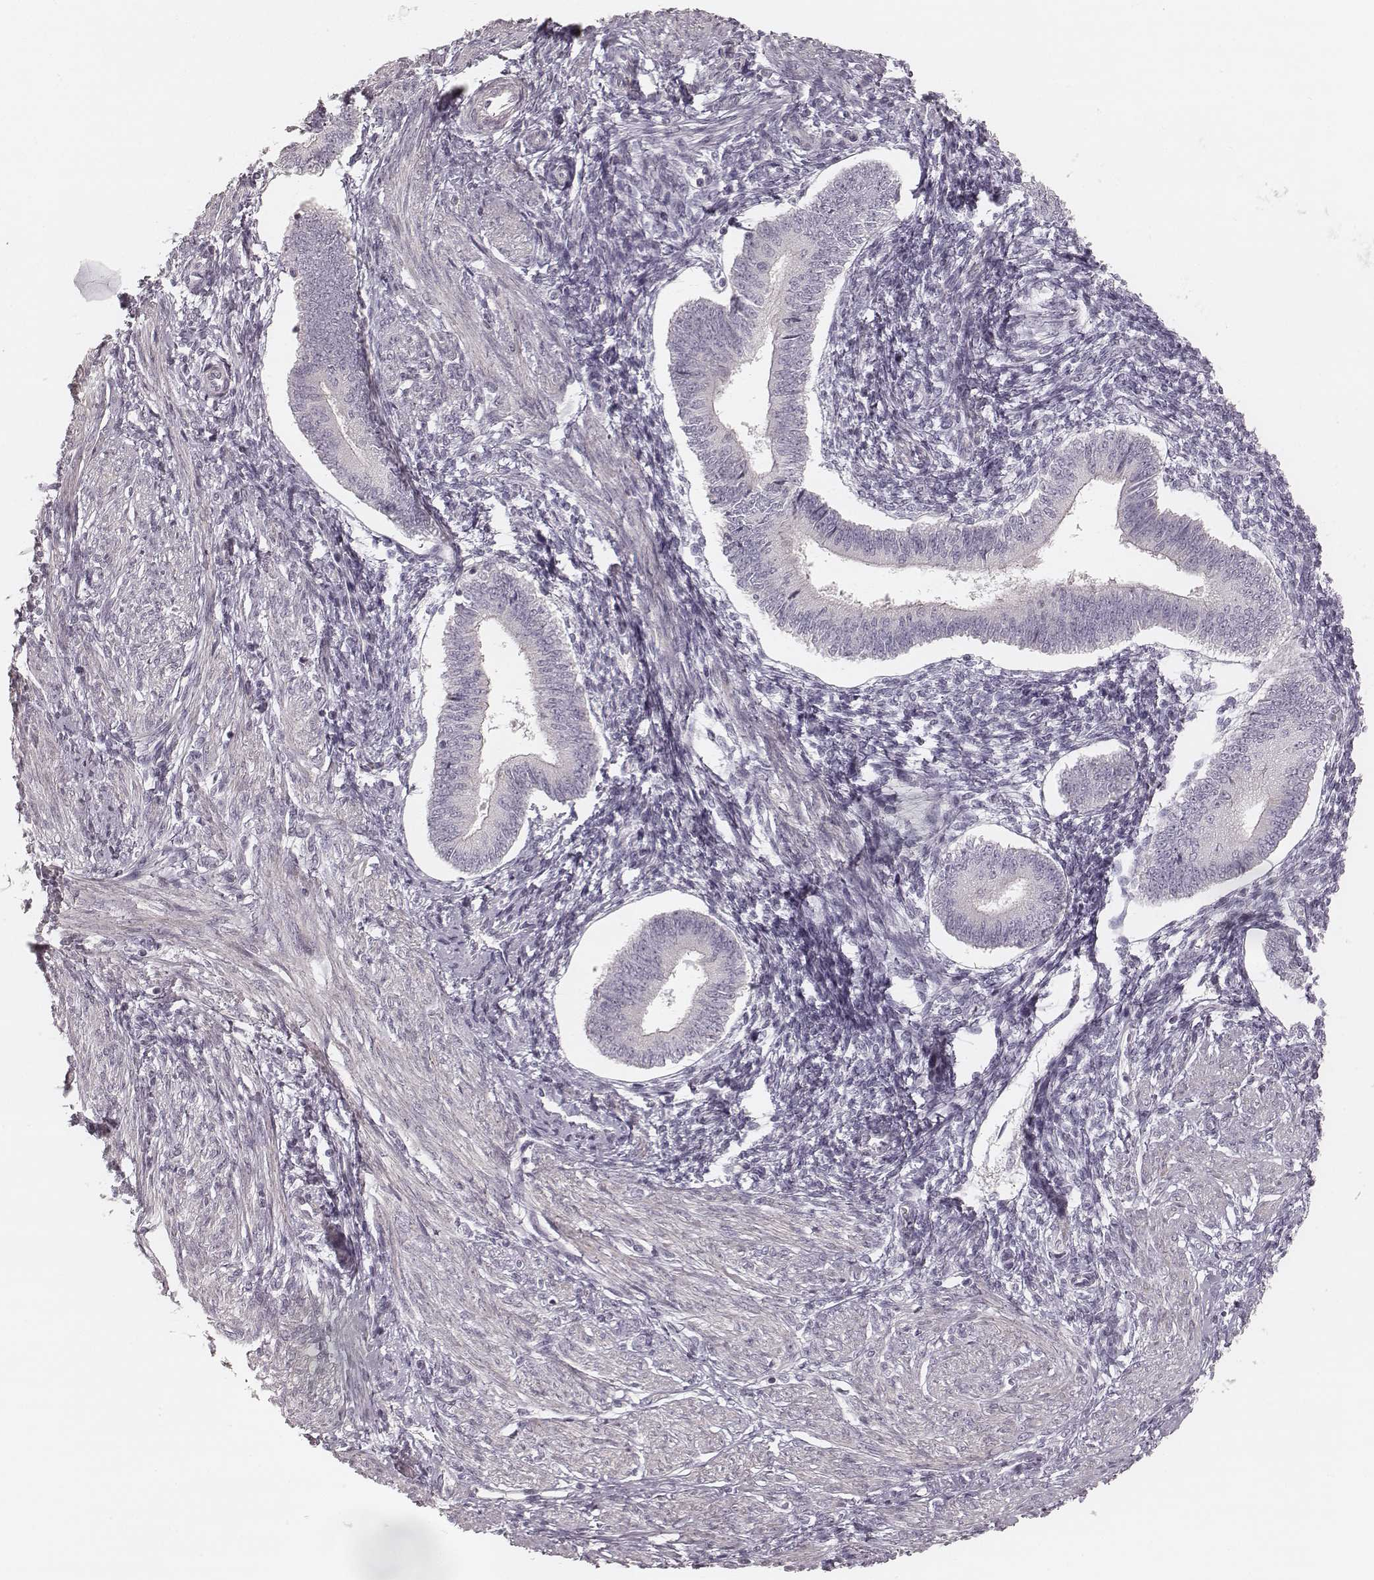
{"staining": {"intensity": "negative", "quantity": "none", "location": "none"}, "tissue": "endometrium", "cell_type": "Cells in endometrial stroma", "image_type": "normal", "snomed": [{"axis": "morphology", "description": "Normal tissue, NOS"}, {"axis": "topography", "description": "Endometrium"}], "caption": "This photomicrograph is of benign endometrium stained with immunohistochemistry (IHC) to label a protein in brown with the nuclei are counter-stained blue. There is no positivity in cells in endometrial stroma.", "gene": "SPATA24", "patient": {"sex": "female", "age": 42}}